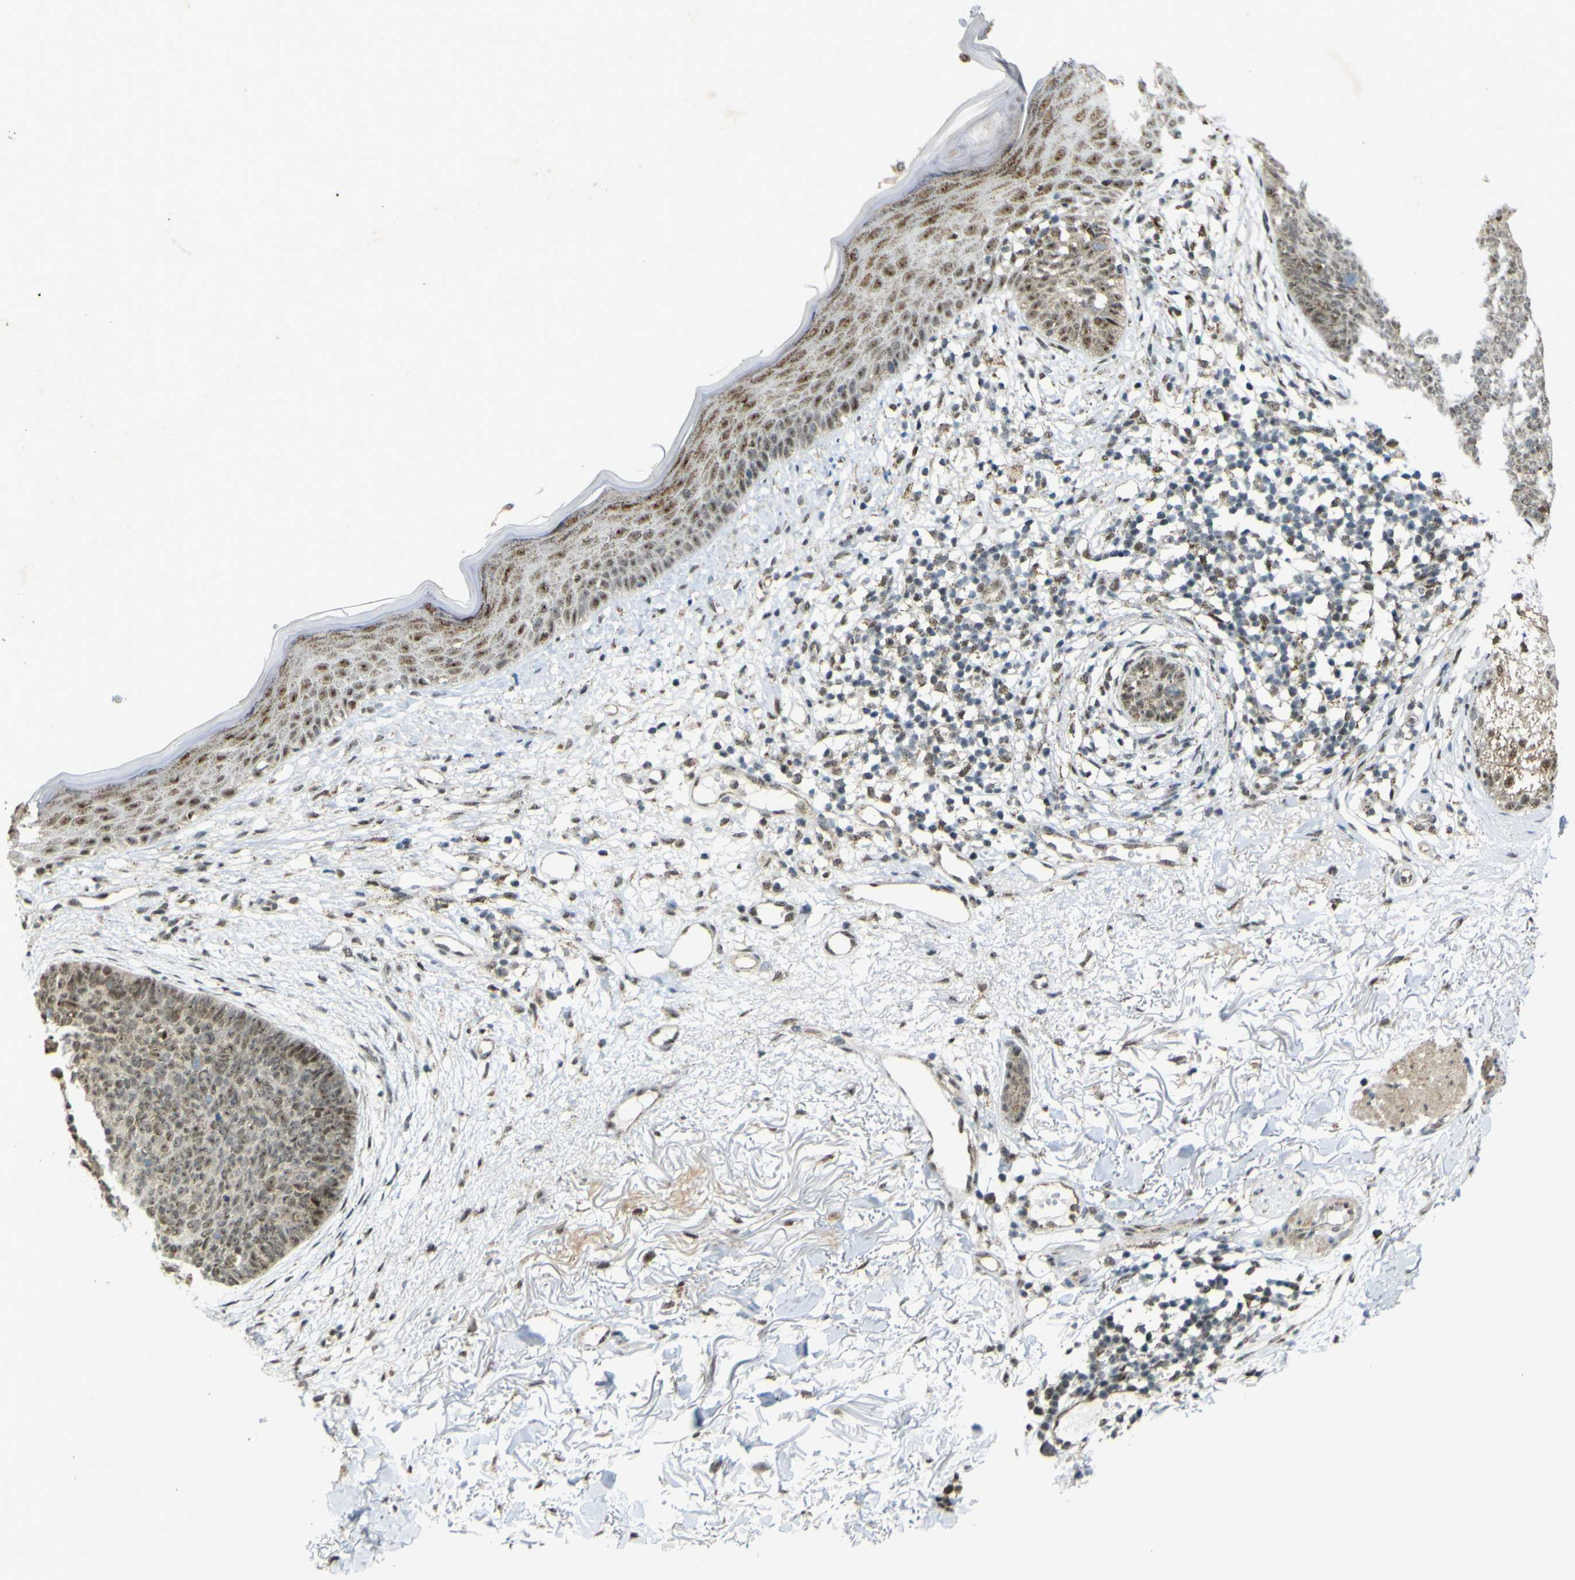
{"staining": {"intensity": "moderate", "quantity": ">75%", "location": "cytoplasmic/membranous,nuclear"}, "tissue": "skin cancer", "cell_type": "Tumor cells", "image_type": "cancer", "snomed": [{"axis": "morphology", "description": "Basal cell carcinoma"}, {"axis": "topography", "description": "Skin"}], "caption": "Approximately >75% of tumor cells in basal cell carcinoma (skin) exhibit moderate cytoplasmic/membranous and nuclear protein staining as visualized by brown immunohistochemical staining.", "gene": "ACBD5", "patient": {"sex": "female", "age": 70}}